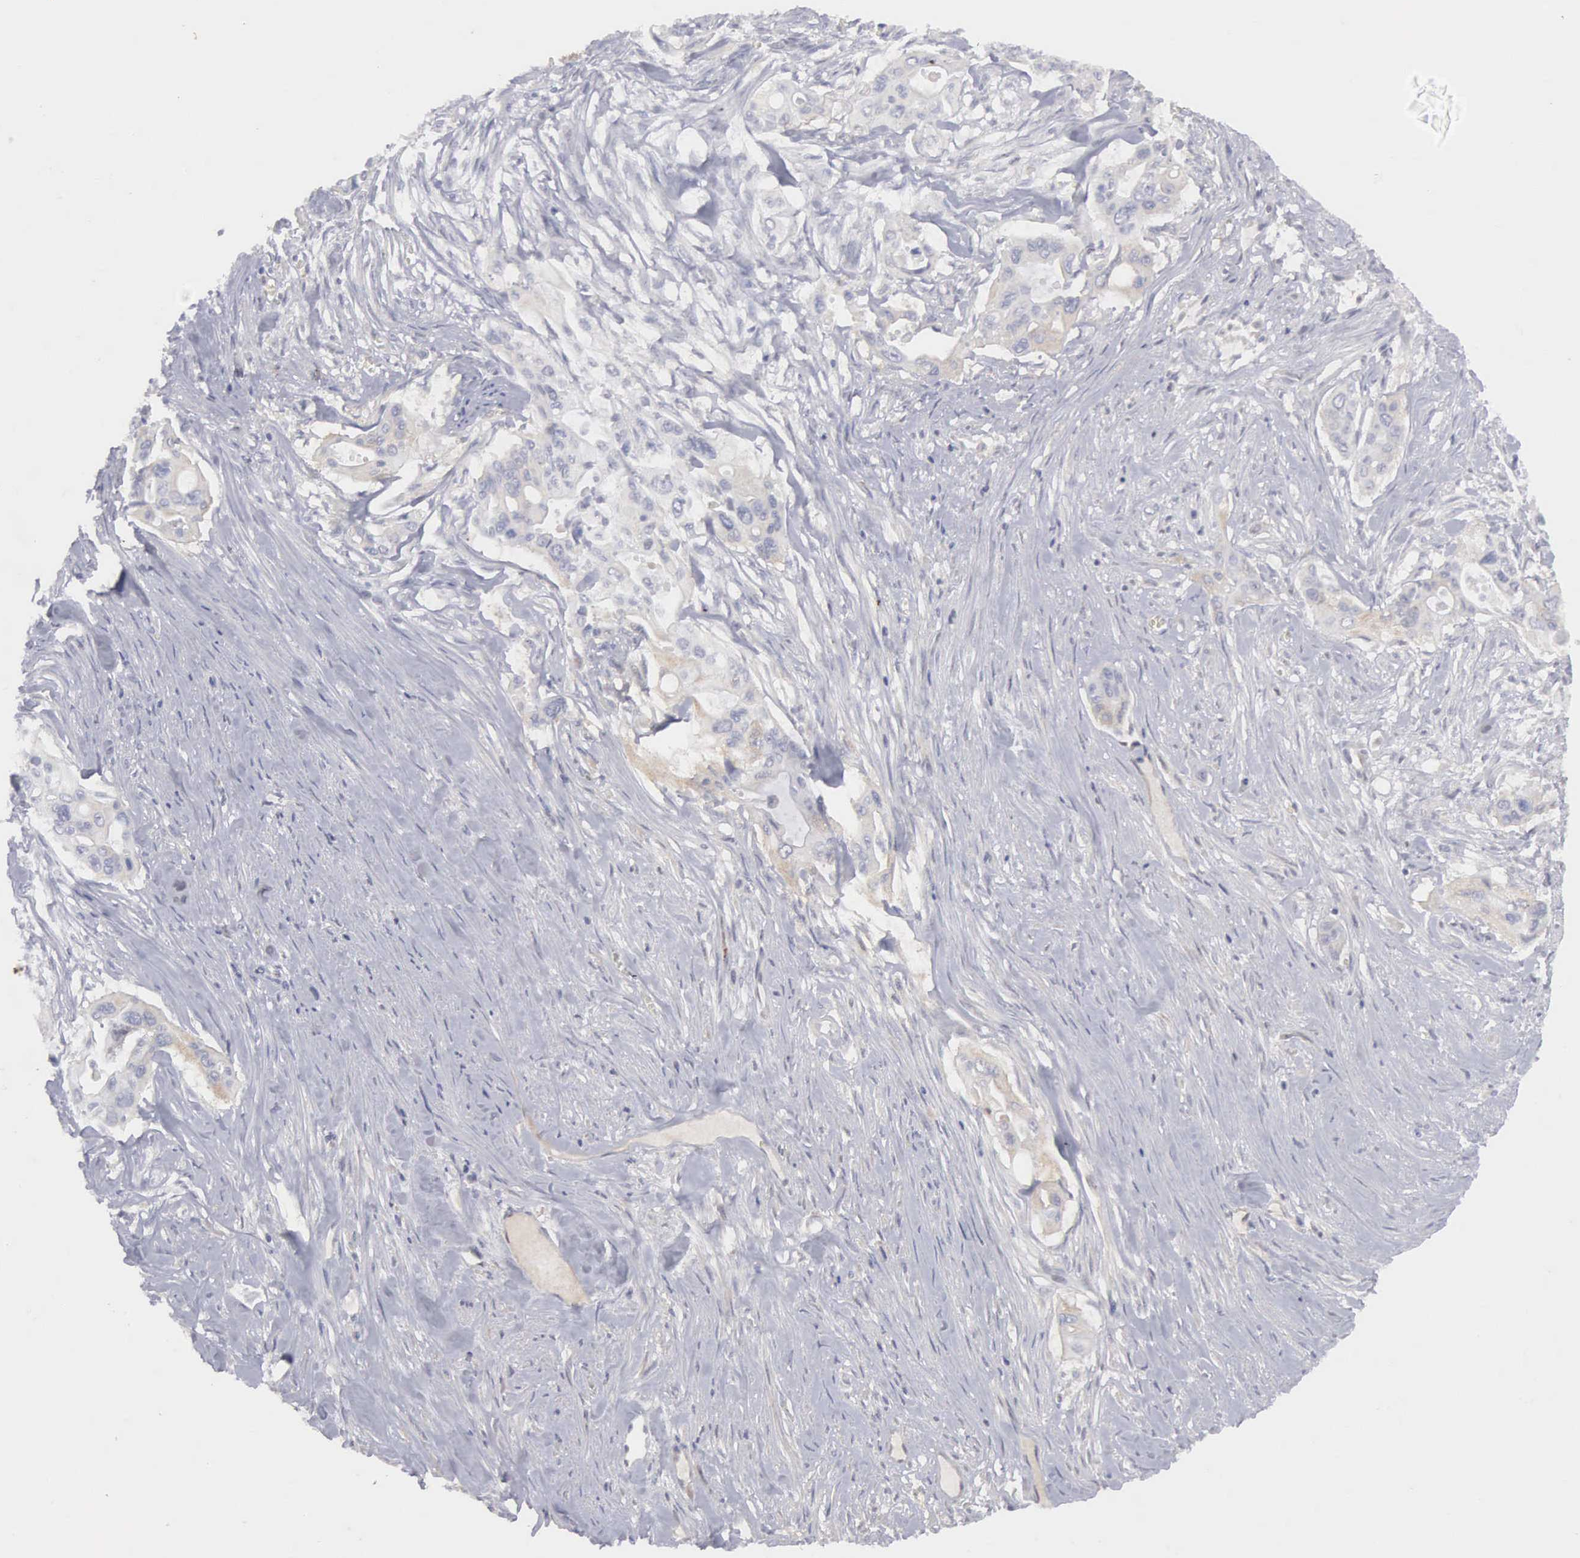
{"staining": {"intensity": "weak", "quantity": "<25%", "location": "cytoplasmic/membranous"}, "tissue": "pancreatic cancer", "cell_type": "Tumor cells", "image_type": "cancer", "snomed": [{"axis": "morphology", "description": "Adenocarcinoma, NOS"}, {"axis": "topography", "description": "Pancreas"}], "caption": "An immunohistochemistry image of adenocarcinoma (pancreatic) is shown. There is no staining in tumor cells of adenocarcinoma (pancreatic).", "gene": "RBPJ", "patient": {"sex": "male", "age": 77}}